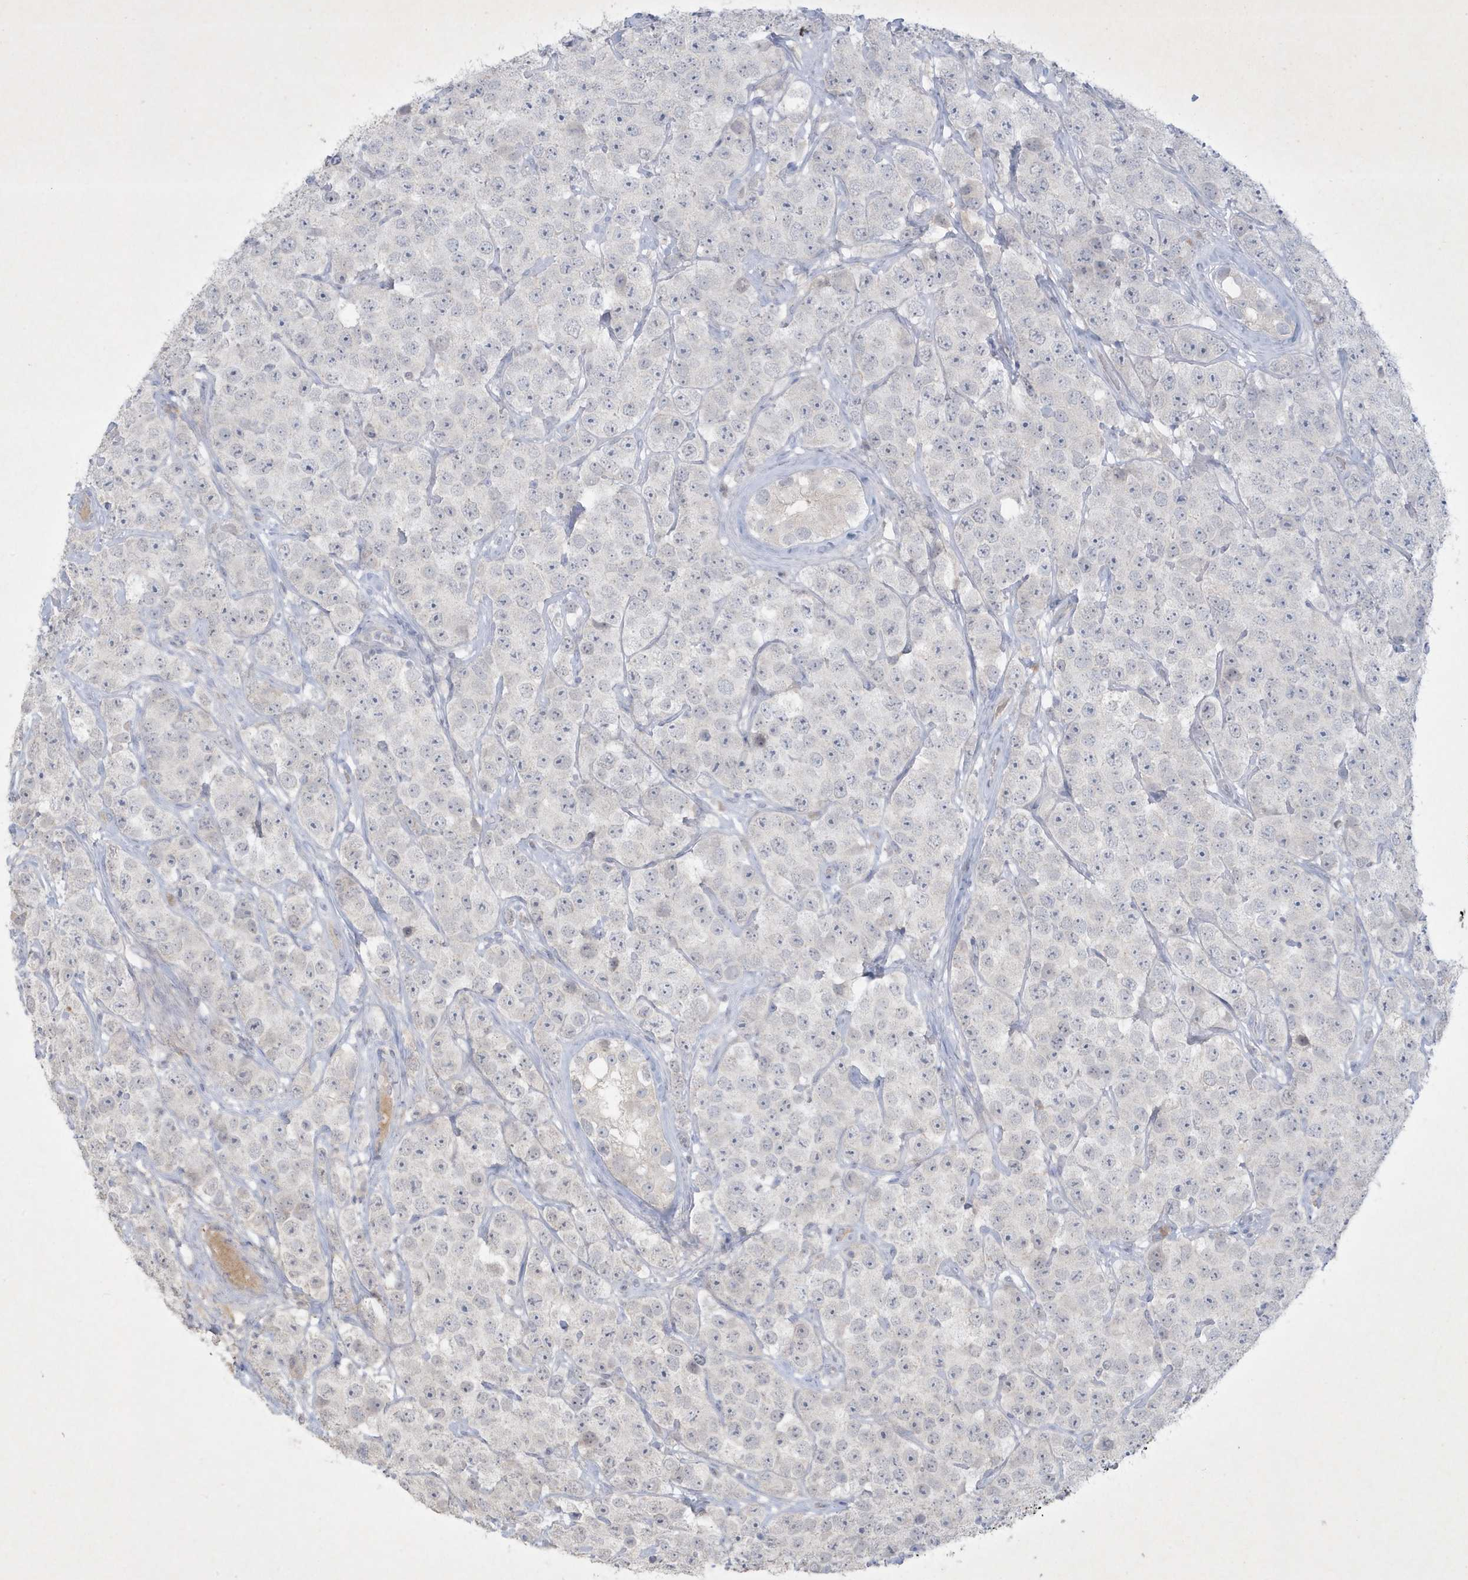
{"staining": {"intensity": "negative", "quantity": "none", "location": "none"}, "tissue": "testis cancer", "cell_type": "Tumor cells", "image_type": "cancer", "snomed": [{"axis": "morphology", "description": "Seminoma, NOS"}, {"axis": "topography", "description": "Testis"}], "caption": "Human testis cancer stained for a protein using IHC displays no positivity in tumor cells.", "gene": "CCDC24", "patient": {"sex": "male", "age": 28}}